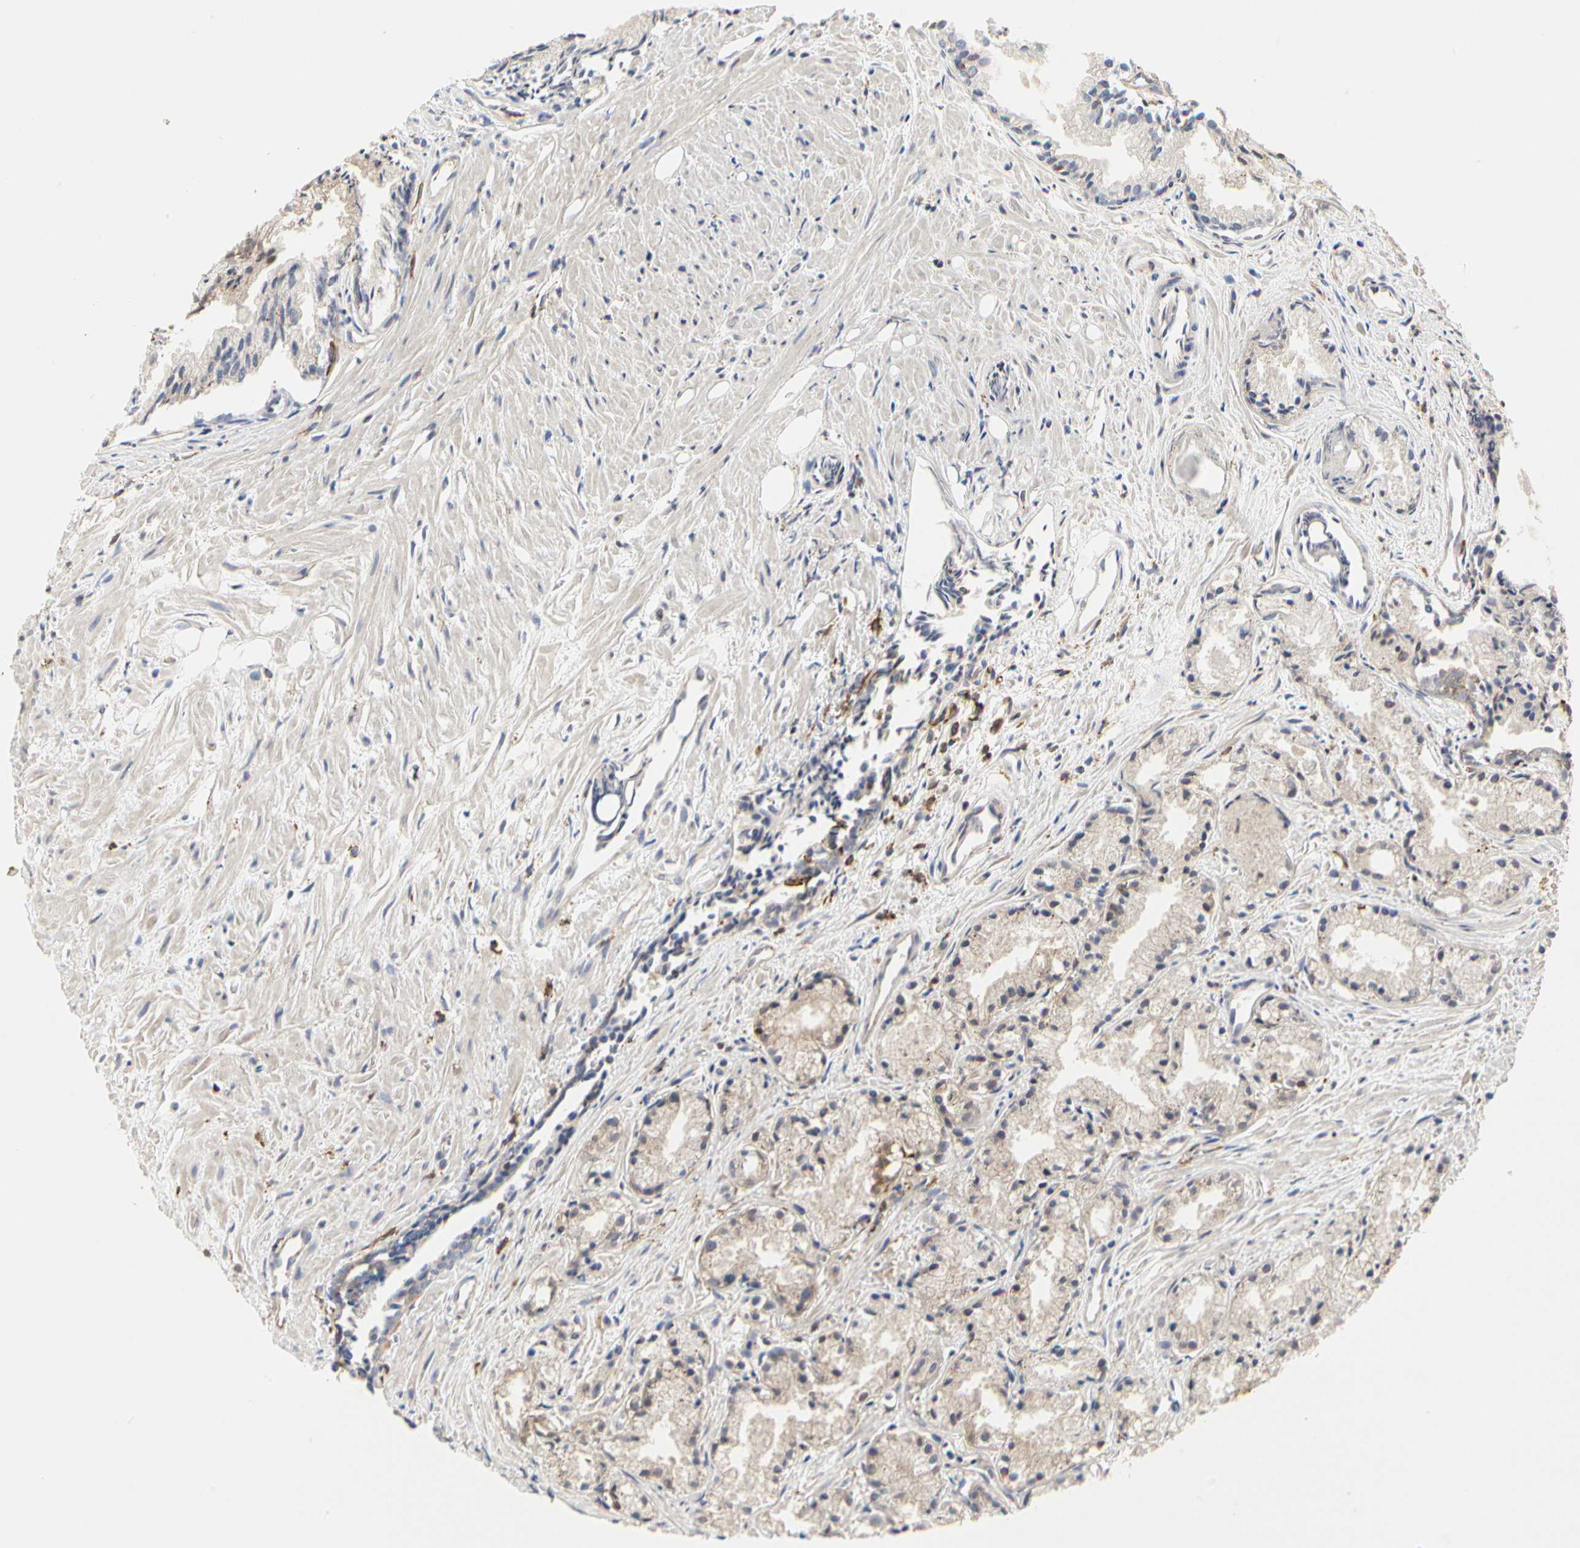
{"staining": {"intensity": "weak", "quantity": "<25%", "location": "cytoplasmic/membranous"}, "tissue": "prostate cancer", "cell_type": "Tumor cells", "image_type": "cancer", "snomed": [{"axis": "morphology", "description": "Adenocarcinoma, Low grade"}, {"axis": "topography", "description": "Prostate"}], "caption": "The photomicrograph displays no staining of tumor cells in prostate cancer.", "gene": "NAPG", "patient": {"sex": "male", "age": 72}}